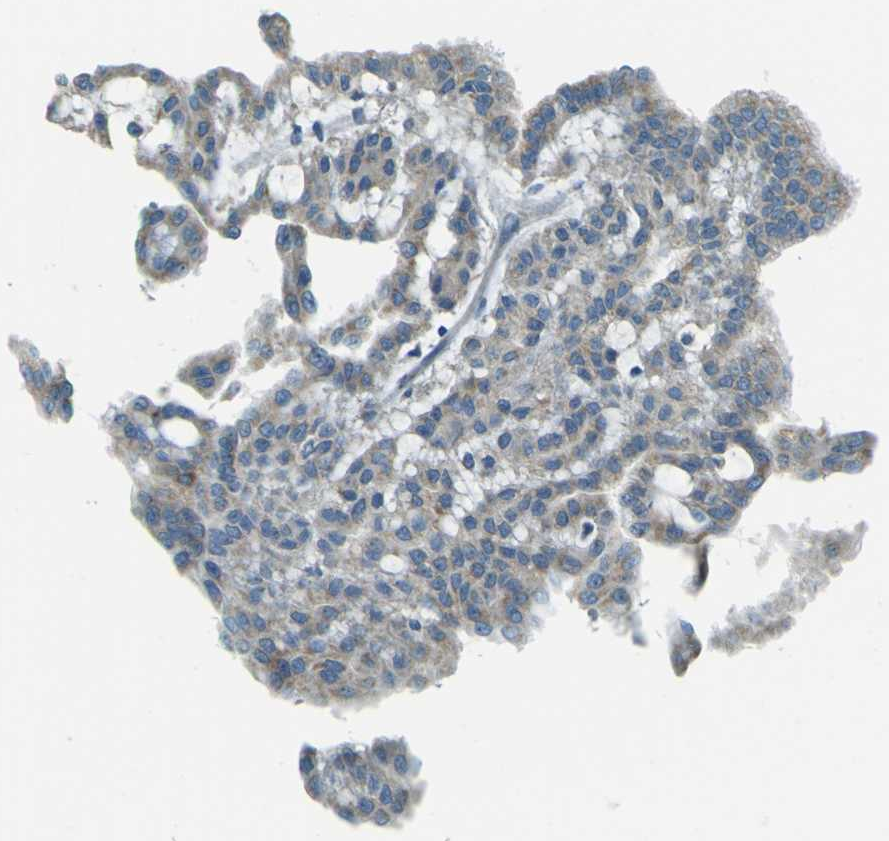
{"staining": {"intensity": "weak", "quantity": "<25%", "location": "cytoplasmic/membranous"}, "tissue": "renal cancer", "cell_type": "Tumor cells", "image_type": "cancer", "snomed": [{"axis": "morphology", "description": "Adenocarcinoma, NOS"}, {"axis": "topography", "description": "Kidney"}], "caption": "This is an immunohistochemistry micrograph of human renal cancer. There is no staining in tumor cells.", "gene": "FKTN", "patient": {"sex": "male", "age": 63}}